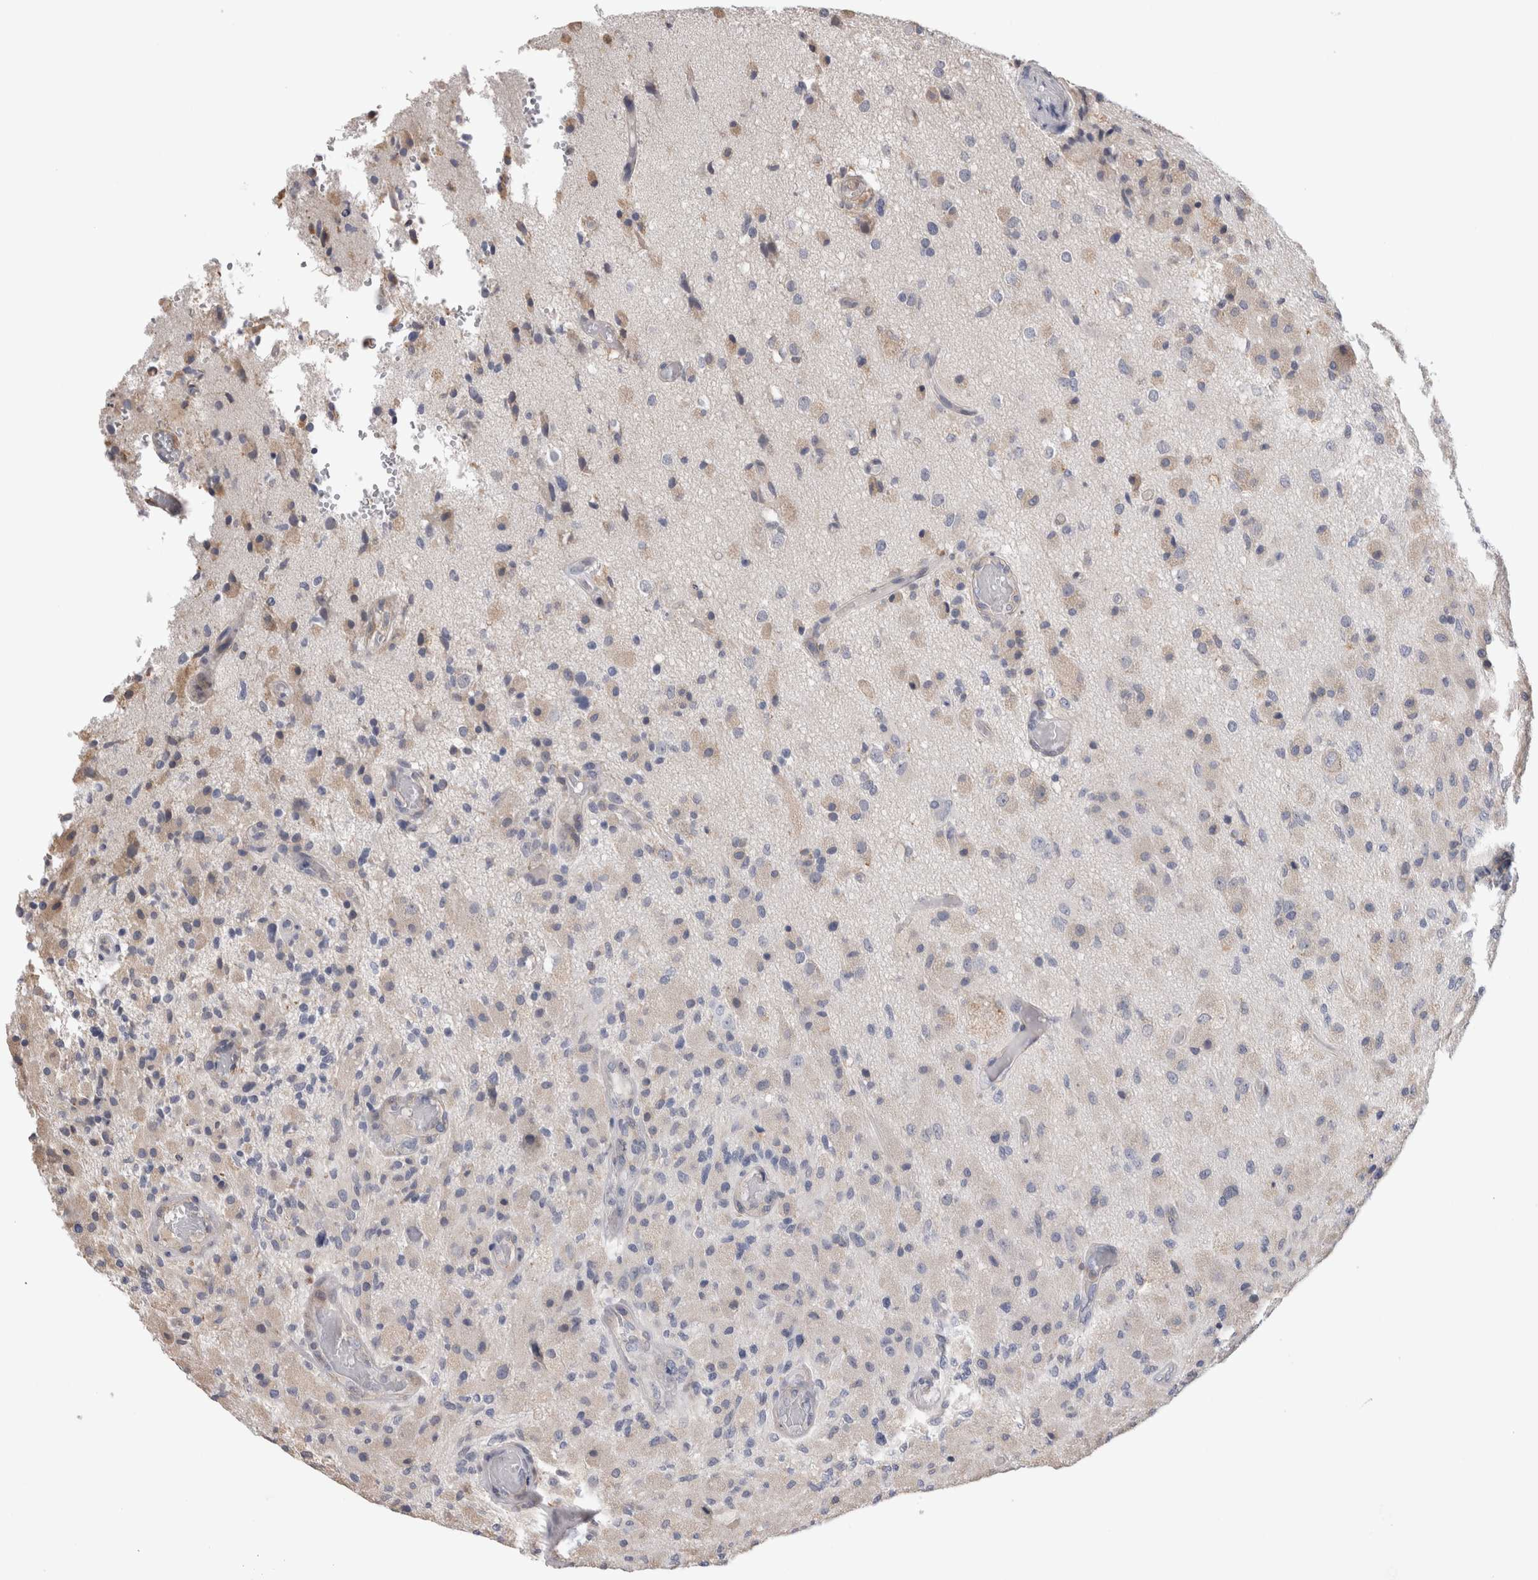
{"staining": {"intensity": "negative", "quantity": "none", "location": "none"}, "tissue": "glioma", "cell_type": "Tumor cells", "image_type": "cancer", "snomed": [{"axis": "morphology", "description": "Normal tissue, NOS"}, {"axis": "morphology", "description": "Glioma, malignant, High grade"}, {"axis": "topography", "description": "Cerebral cortex"}], "caption": "Tumor cells are negative for protein expression in human glioma.", "gene": "SMAP2", "patient": {"sex": "male", "age": 77}}